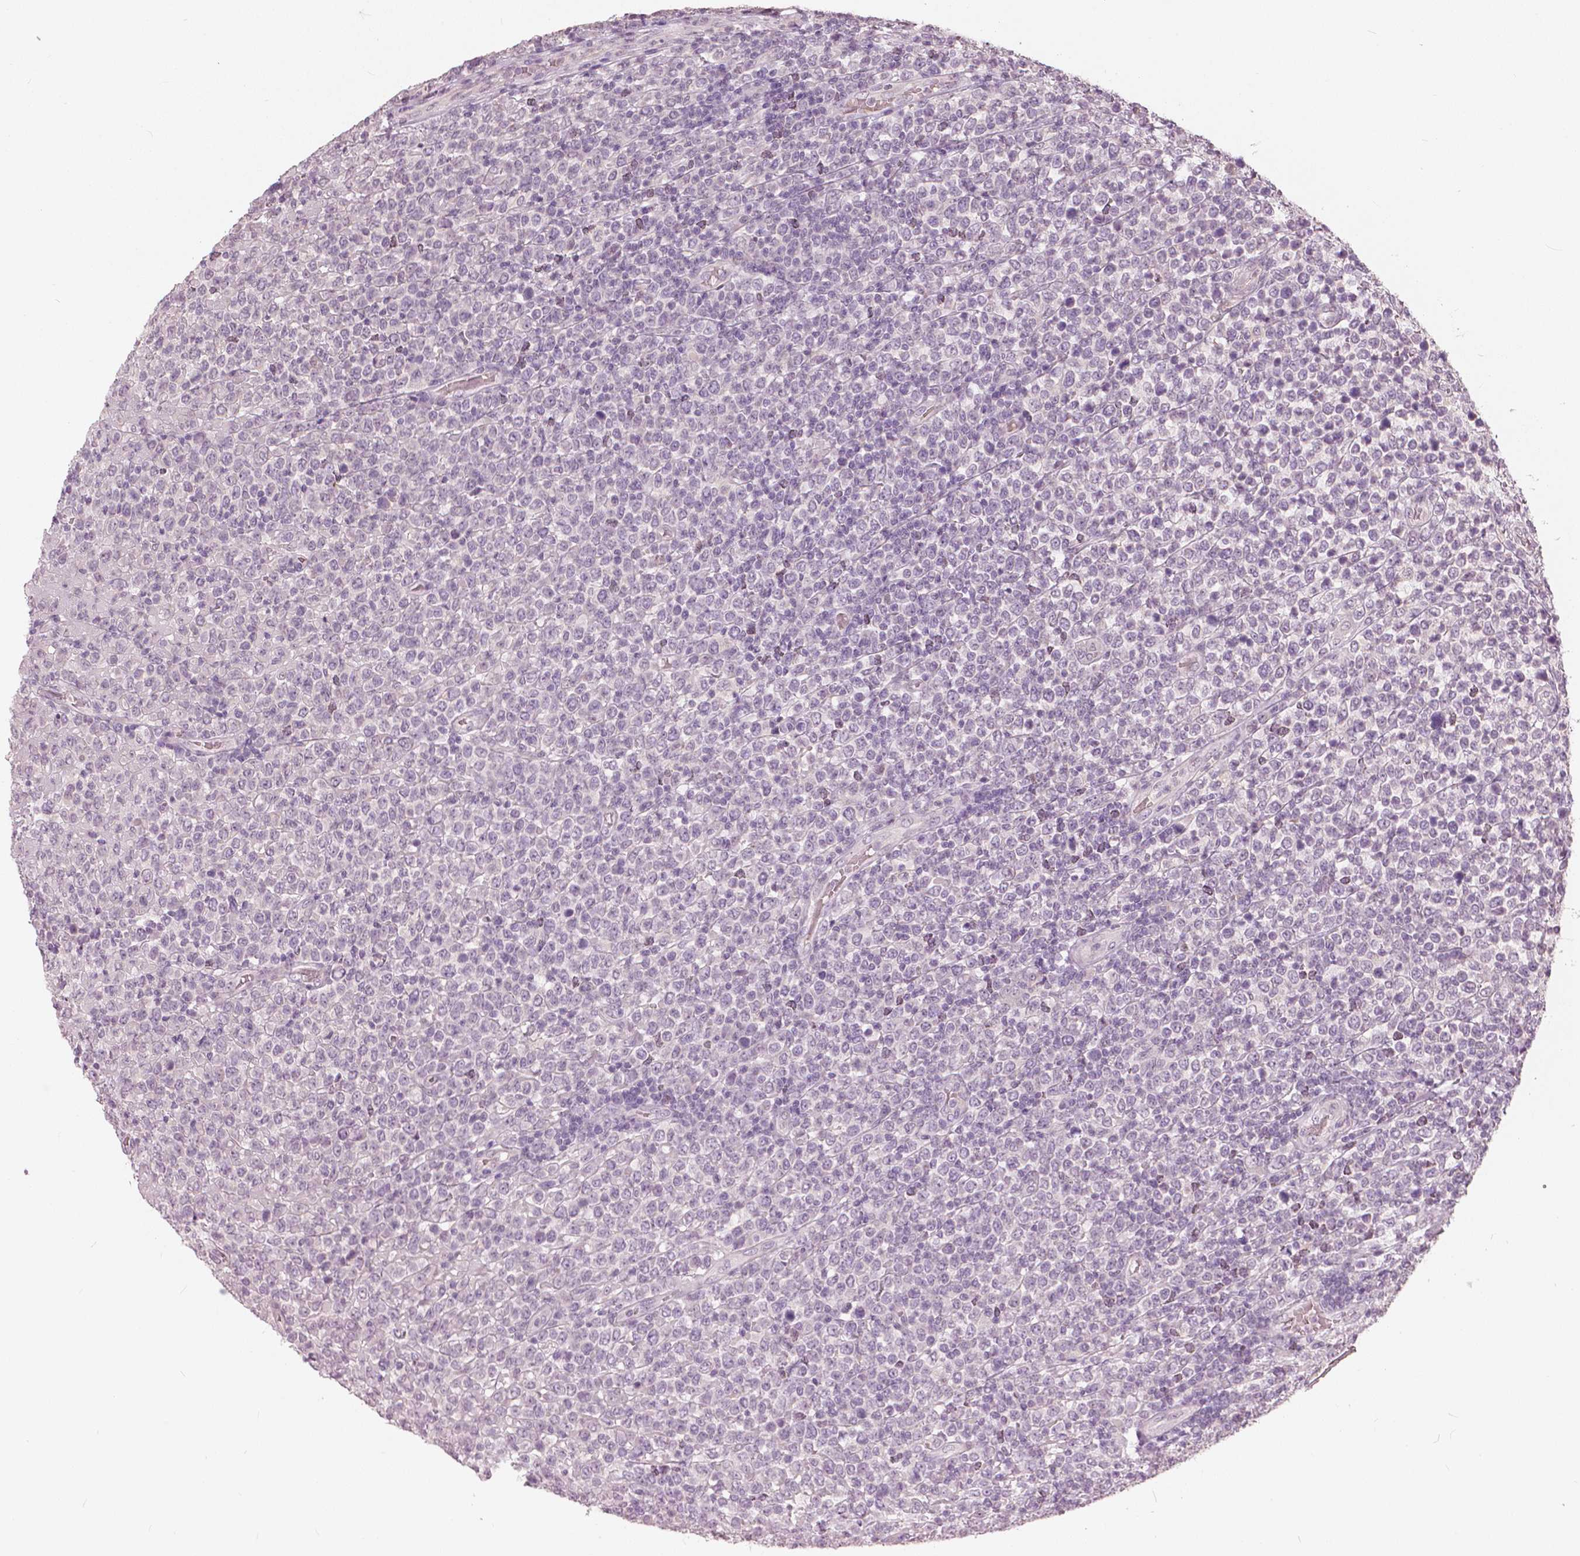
{"staining": {"intensity": "negative", "quantity": "none", "location": "none"}, "tissue": "lymphoma", "cell_type": "Tumor cells", "image_type": "cancer", "snomed": [{"axis": "morphology", "description": "Malignant lymphoma, non-Hodgkin's type, High grade"}, {"axis": "topography", "description": "Soft tissue"}], "caption": "This is an IHC micrograph of lymphoma. There is no expression in tumor cells.", "gene": "NANOG", "patient": {"sex": "female", "age": 56}}